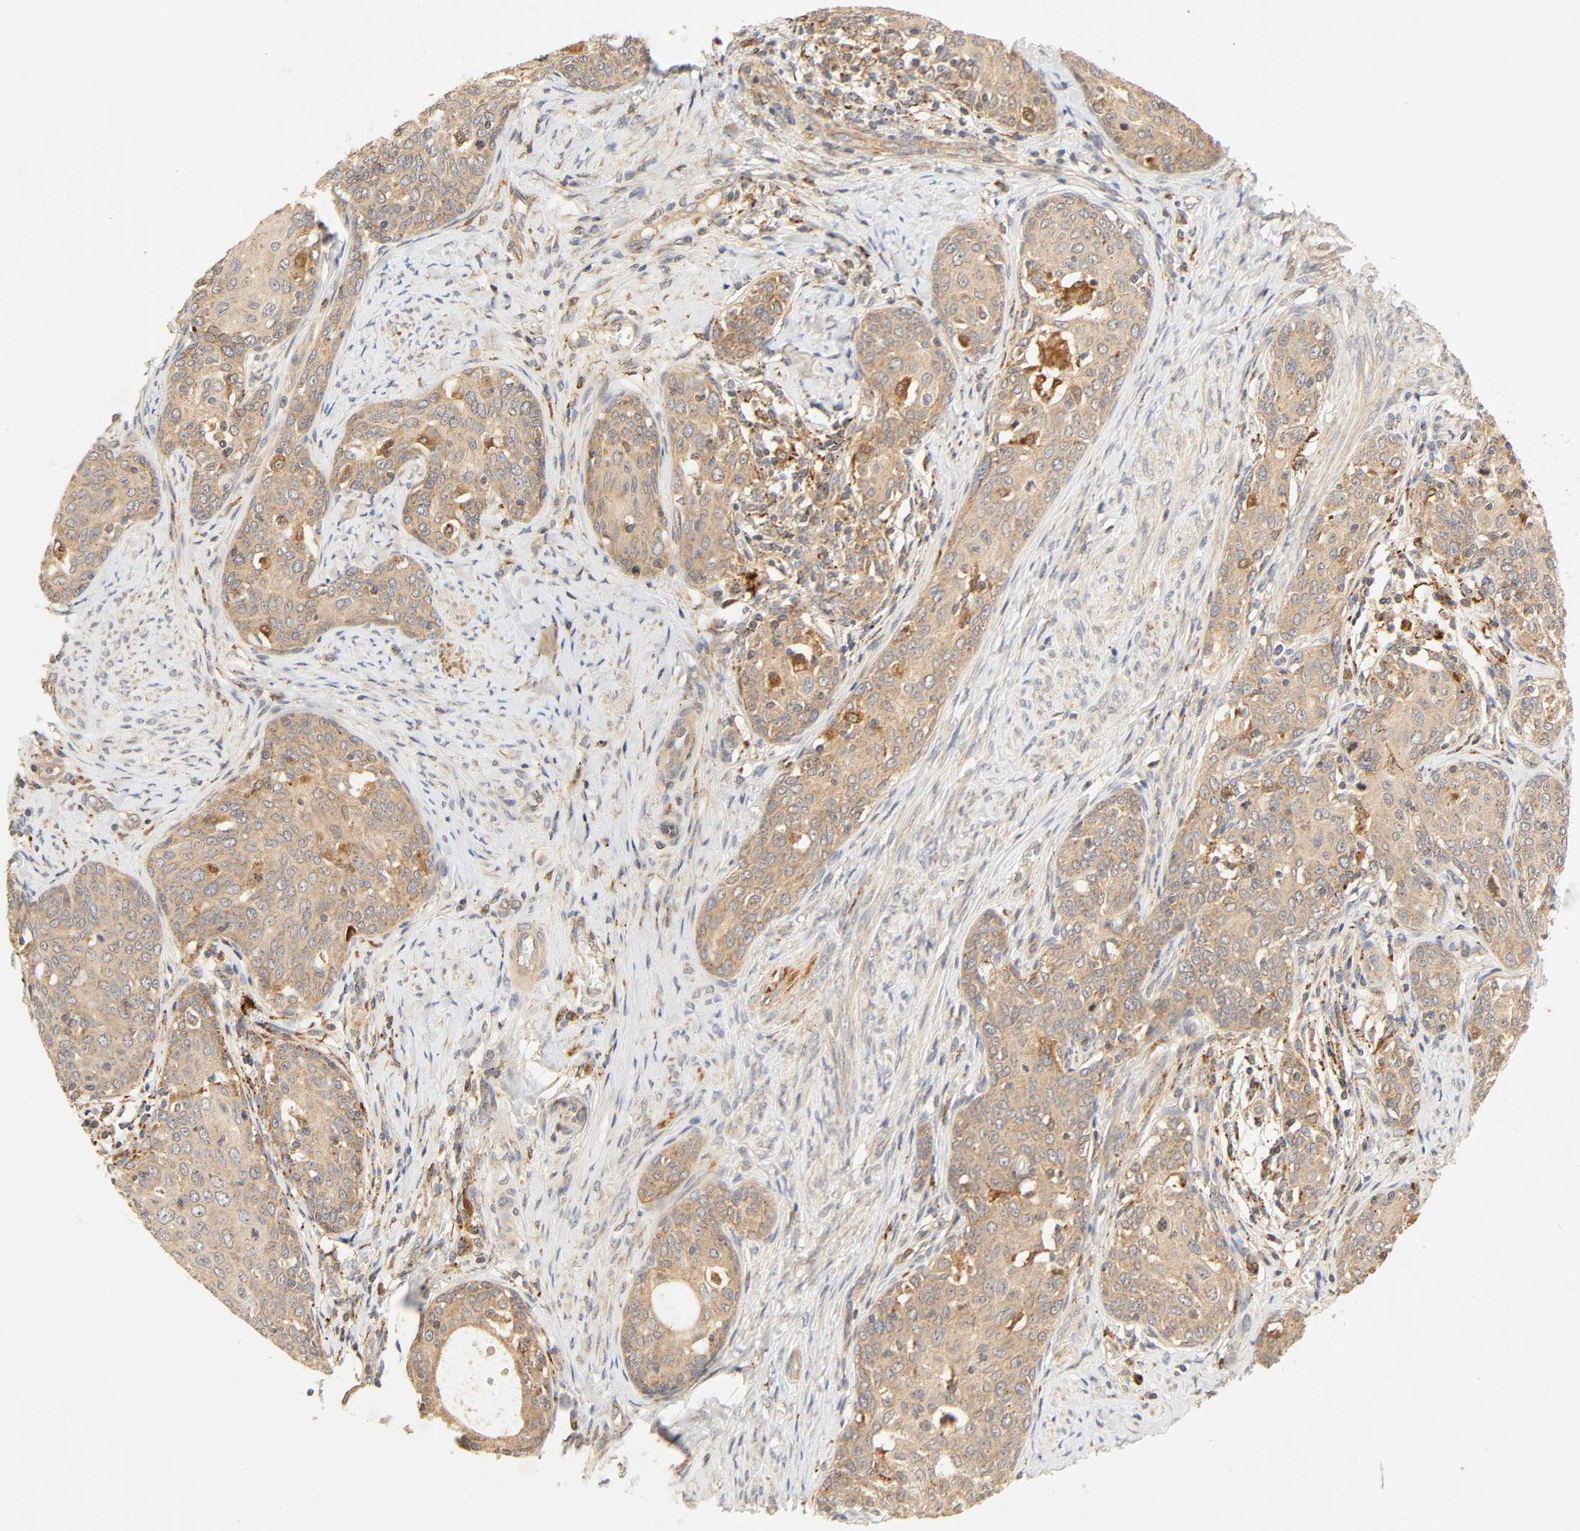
{"staining": {"intensity": "moderate", "quantity": ">75%", "location": "cytoplasmic/membranous"}, "tissue": "cervical cancer", "cell_type": "Tumor cells", "image_type": "cancer", "snomed": [{"axis": "morphology", "description": "Squamous cell carcinoma, NOS"}, {"axis": "morphology", "description": "Adenocarcinoma, NOS"}, {"axis": "topography", "description": "Cervix"}], "caption": "Immunohistochemistry staining of cervical cancer, which reveals medium levels of moderate cytoplasmic/membranous expression in about >75% of tumor cells indicating moderate cytoplasmic/membranous protein positivity. The staining was performed using DAB (3,3'-diaminobenzidine) (brown) for protein detection and nuclei were counterstained in hematoxylin (blue).", "gene": "MAPK6", "patient": {"sex": "female", "age": 52}}